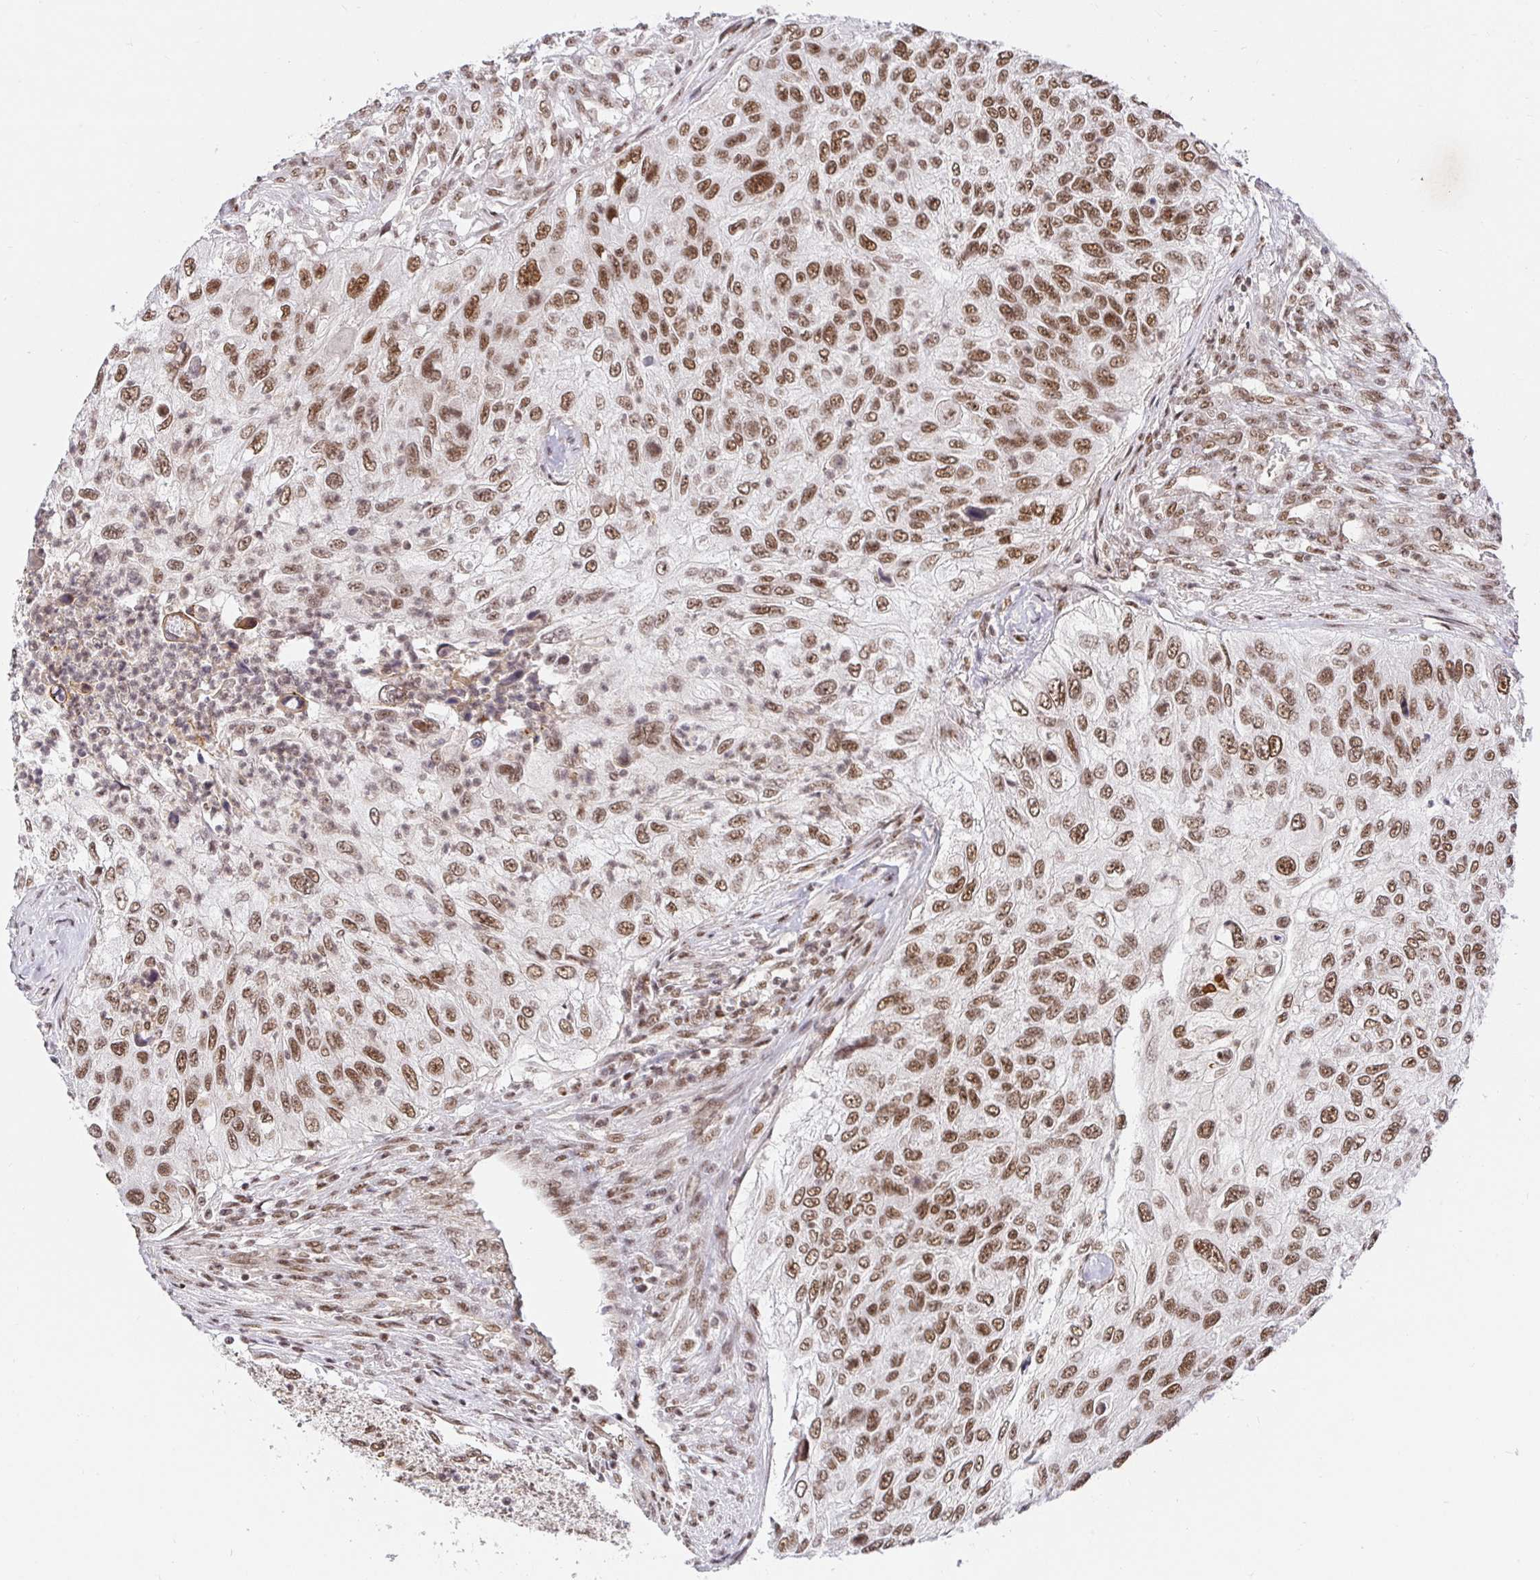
{"staining": {"intensity": "moderate", "quantity": ">75%", "location": "nuclear"}, "tissue": "urothelial cancer", "cell_type": "Tumor cells", "image_type": "cancer", "snomed": [{"axis": "morphology", "description": "Urothelial carcinoma, High grade"}, {"axis": "topography", "description": "Urinary bladder"}], "caption": "This image reveals immunohistochemistry (IHC) staining of human high-grade urothelial carcinoma, with medium moderate nuclear staining in about >75% of tumor cells.", "gene": "USF1", "patient": {"sex": "female", "age": 60}}